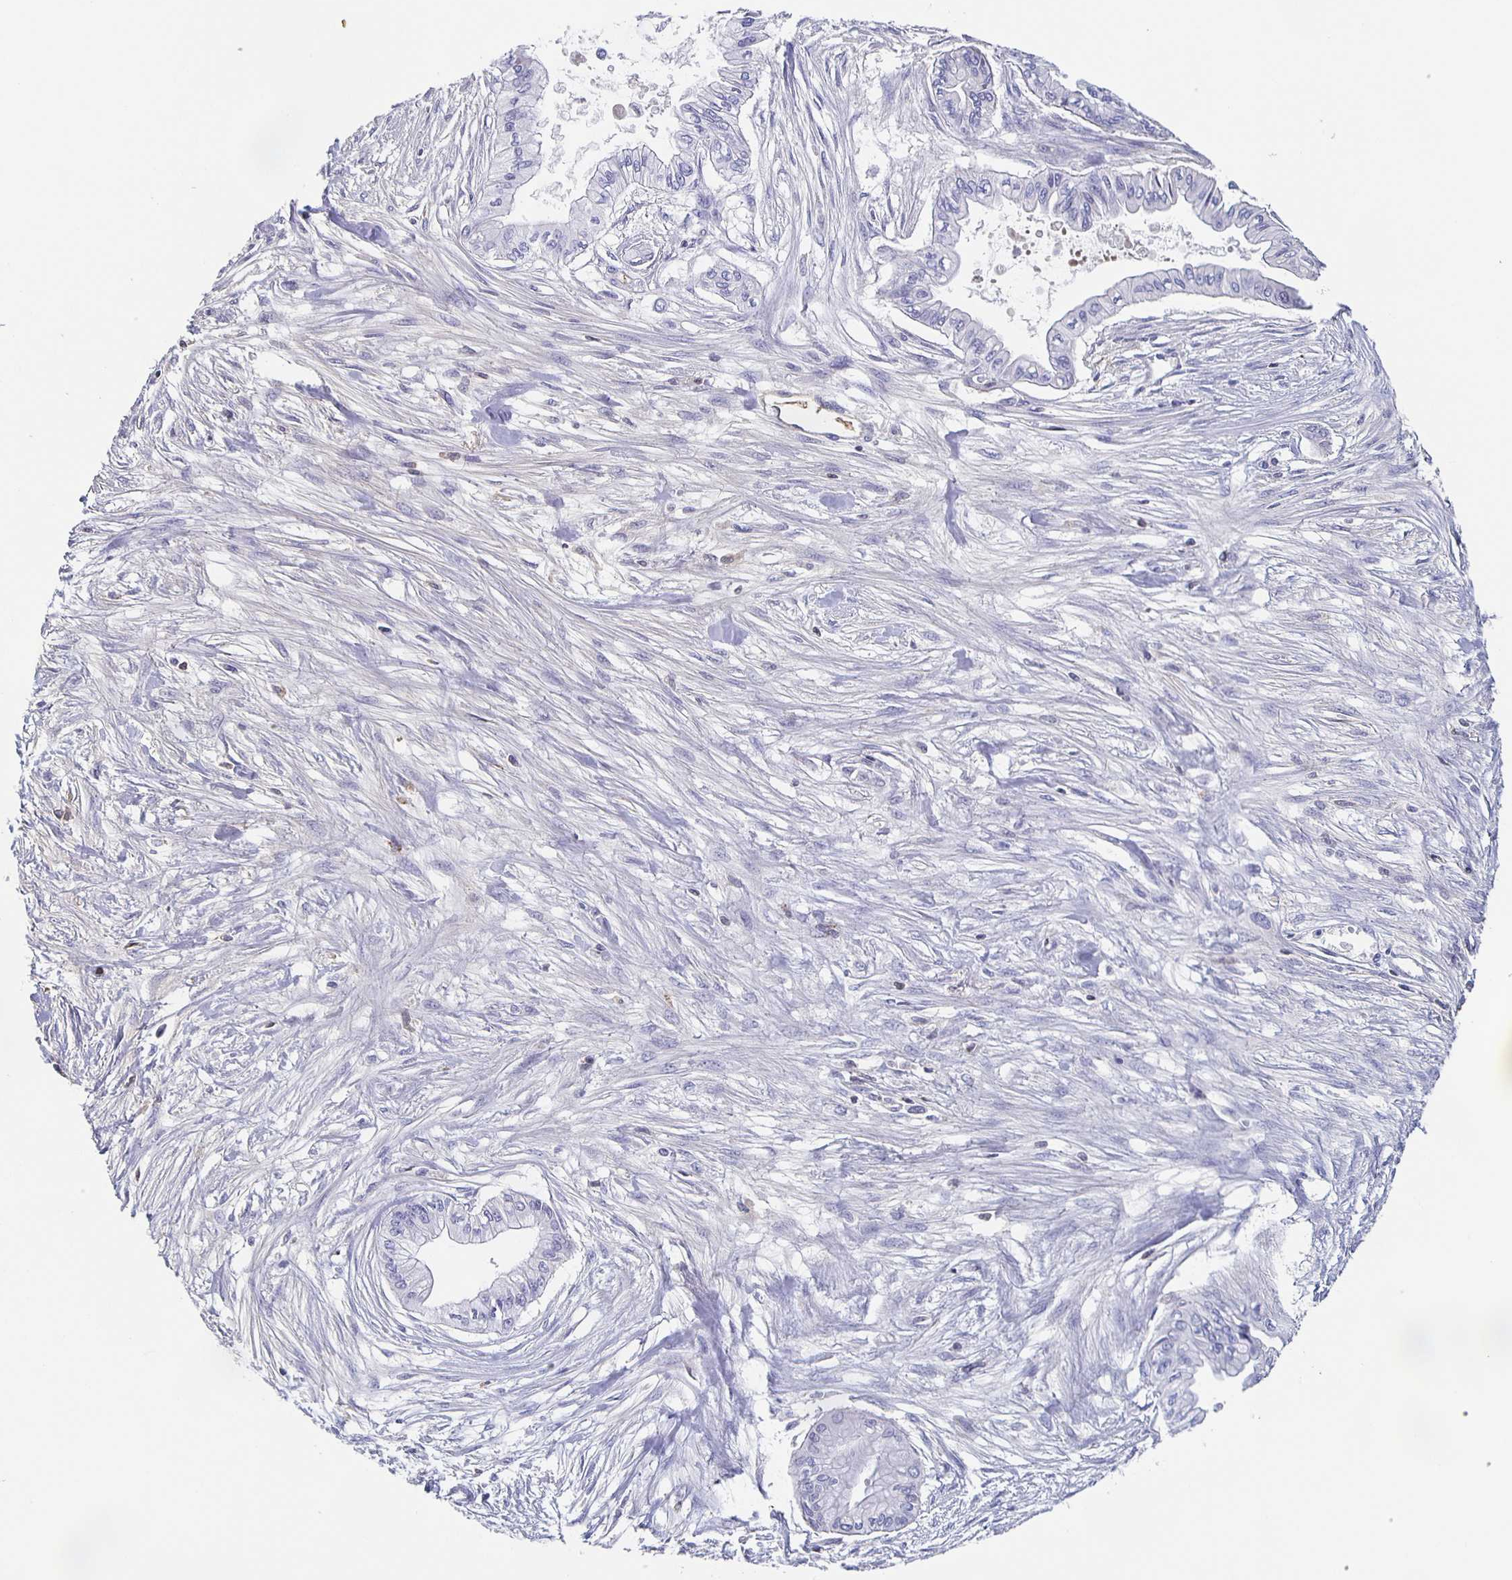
{"staining": {"intensity": "negative", "quantity": "none", "location": "none"}, "tissue": "pancreatic cancer", "cell_type": "Tumor cells", "image_type": "cancer", "snomed": [{"axis": "morphology", "description": "Adenocarcinoma, NOS"}, {"axis": "topography", "description": "Pancreas"}], "caption": "Protein analysis of pancreatic cancer (adenocarcinoma) displays no significant positivity in tumor cells. (DAB (3,3'-diaminobenzidine) immunohistochemistry (IHC), high magnification).", "gene": "FGA", "patient": {"sex": "female", "age": 68}}